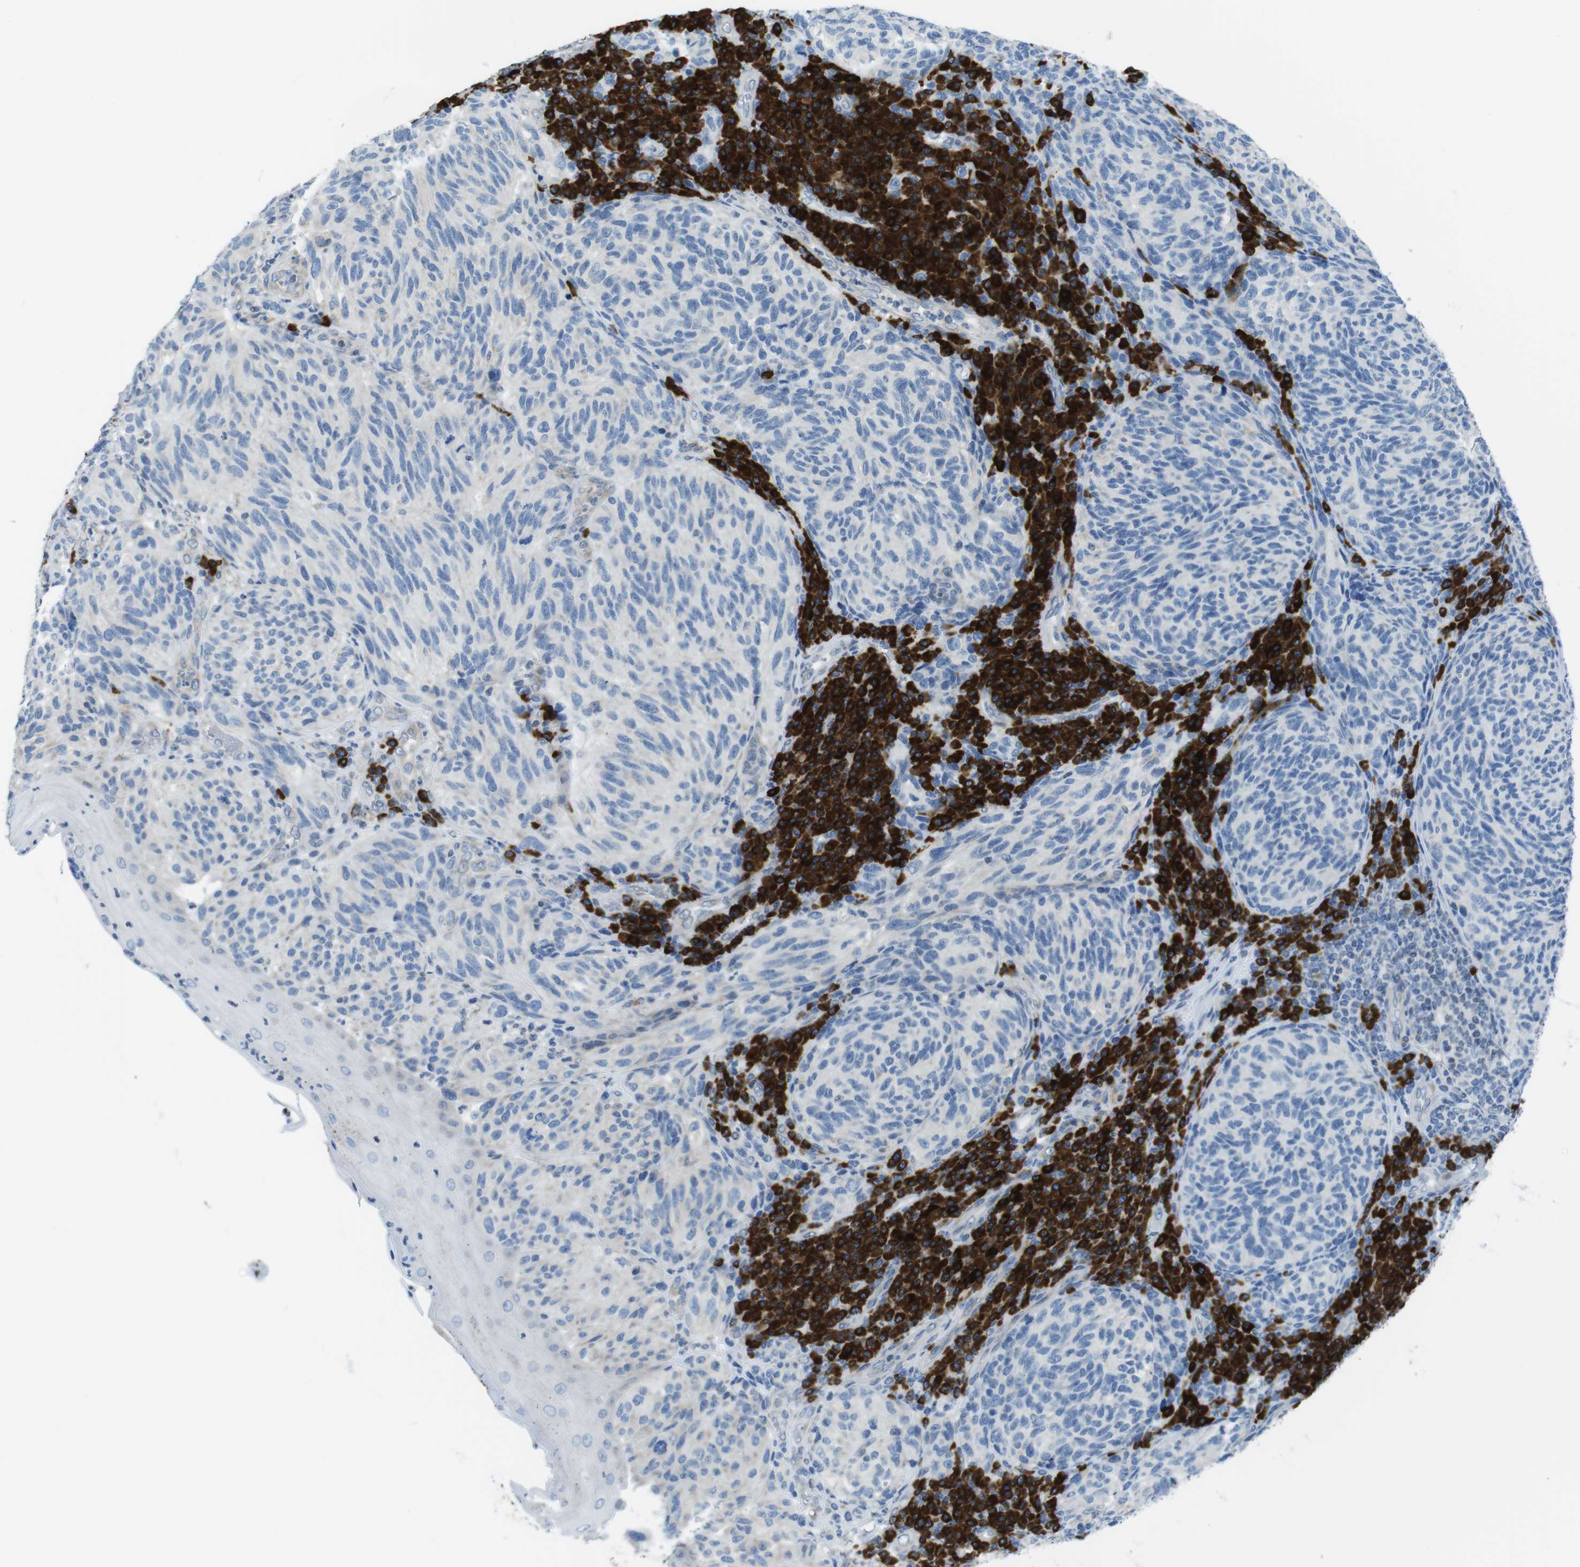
{"staining": {"intensity": "negative", "quantity": "none", "location": "none"}, "tissue": "melanoma", "cell_type": "Tumor cells", "image_type": "cancer", "snomed": [{"axis": "morphology", "description": "Malignant melanoma, NOS"}, {"axis": "topography", "description": "Skin"}], "caption": "Human malignant melanoma stained for a protein using IHC shows no positivity in tumor cells.", "gene": "CLPTM1L", "patient": {"sex": "female", "age": 73}}